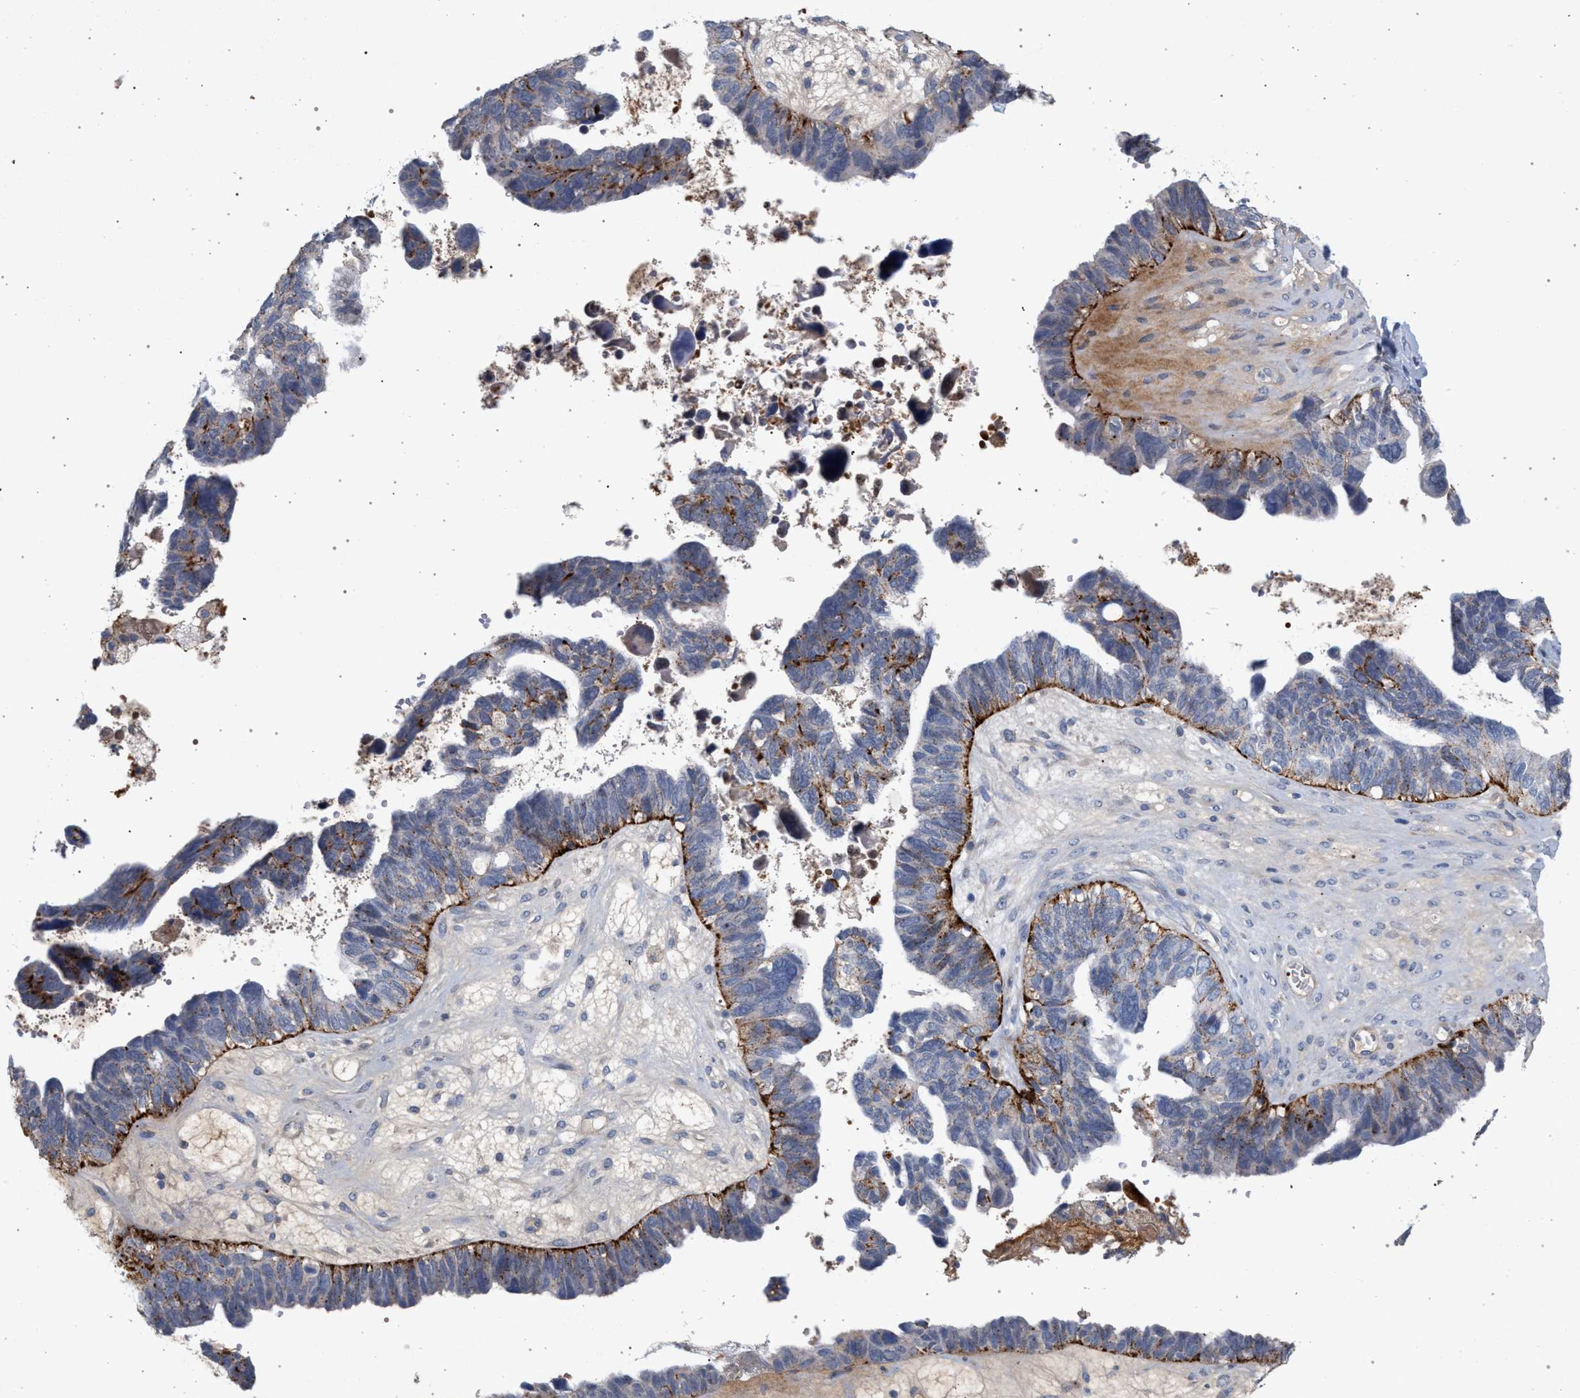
{"staining": {"intensity": "strong", "quantity": "25%-75%", "location": "cytoplasmic/membranous"}, "tissue": "ovarian cancer", "cell_type": "Tumor cells", "image_type": "cancer", "snomed": [{"axis": "morphology", "description": "Cystadenocarcinoma, serous, NOS"}, {"axis": "topography", "description": "Ovary"}], "caption": "DAB (3,3'-diaminobenzidine) immunohistochemical staining of human ovarian cancer displays strong cytoplasmic/membranous protein positivity in about 25%-75% of tumor cells. (brown staining indicates protein expression, while blue staining denotes nuclei).", "gene": "MAMDC2", "patient": {"sex": "female", "age": 79}}